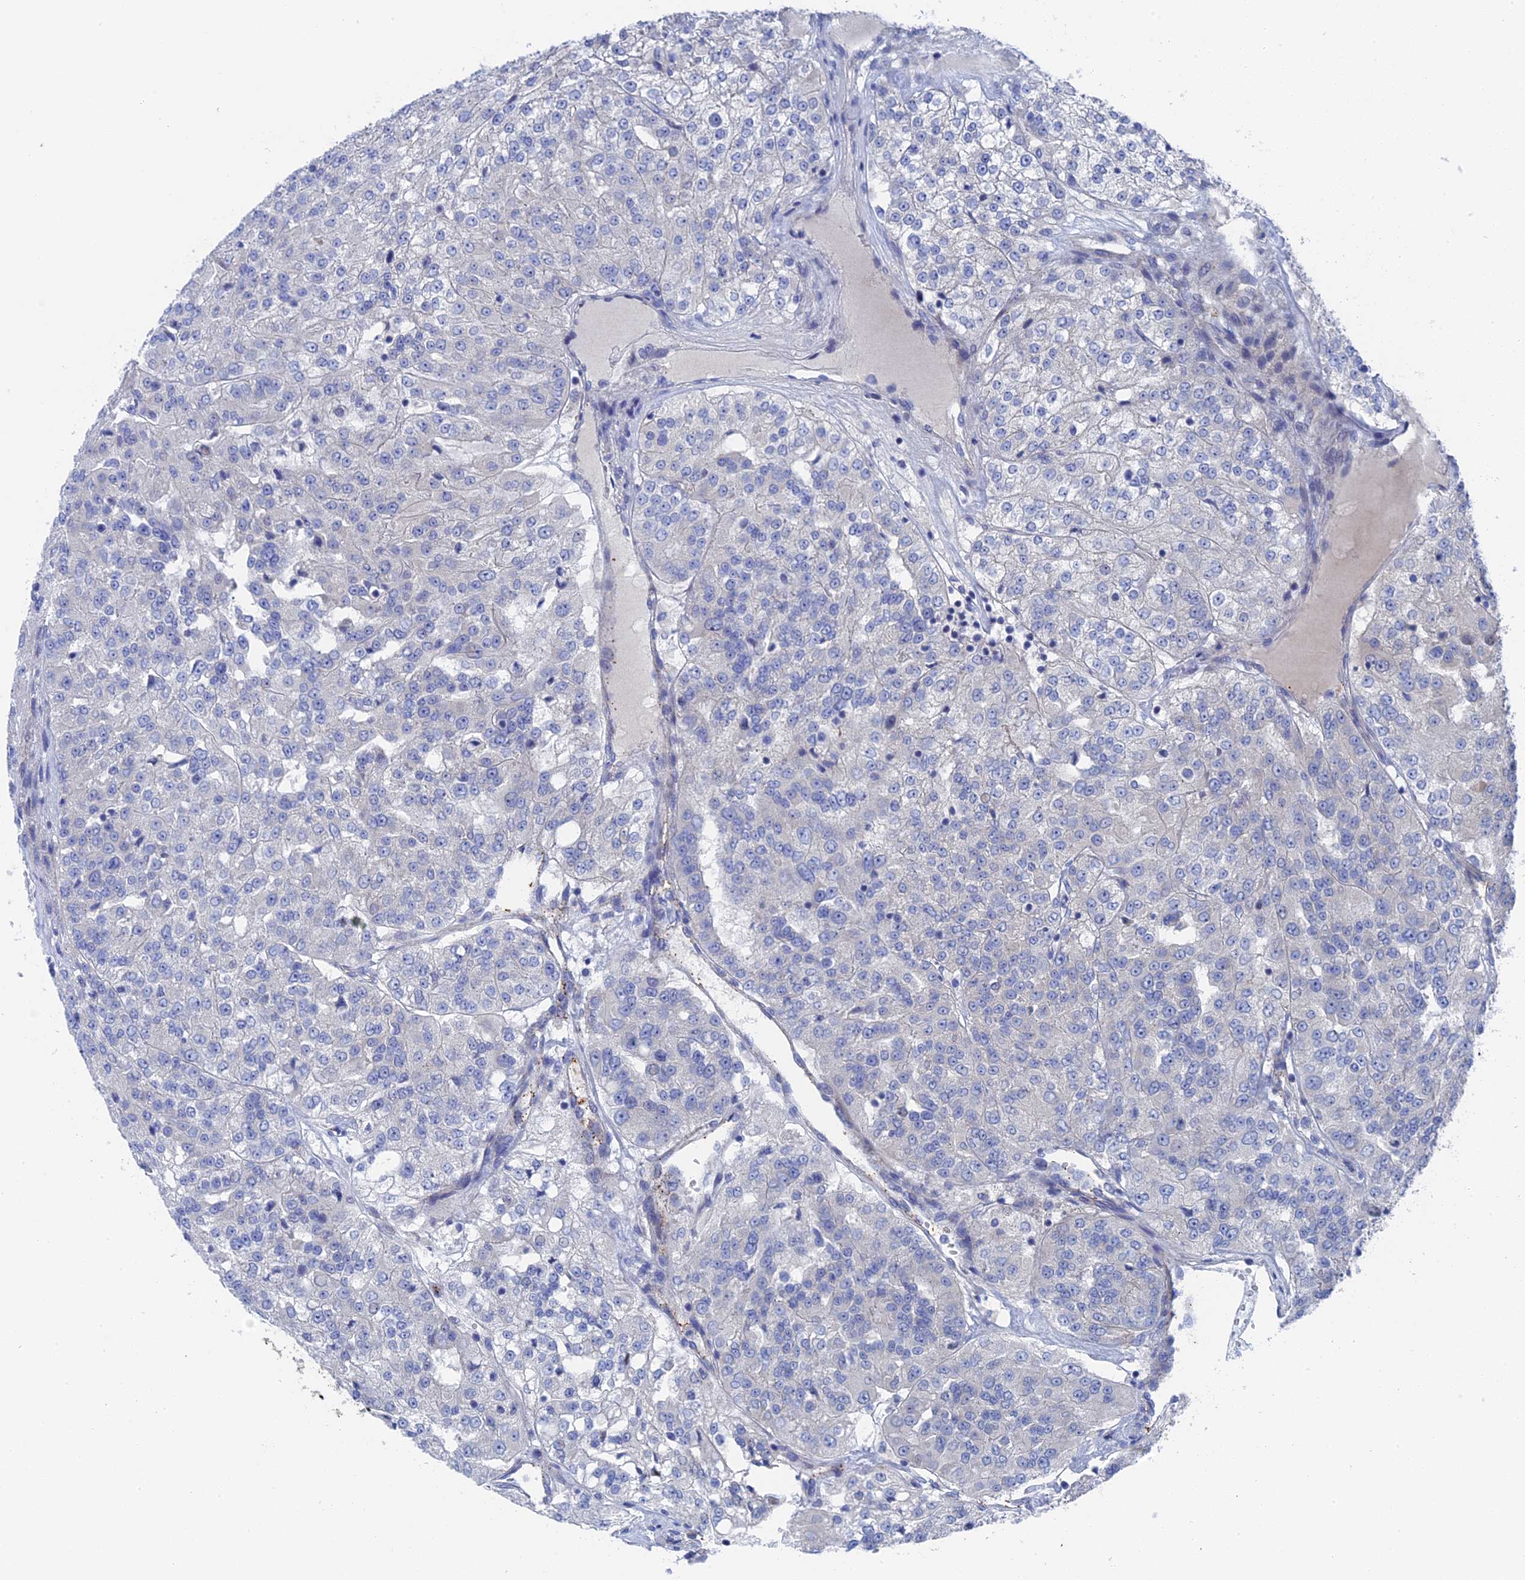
{"staining": {"intensity": "negative", "quantity": "none", "location": "none"}, "tissue": "renal cancer", "cell_type": "Tumor cells", "image_type": "cancer", "snomed": [{"axis": "morphology", "description": "Adenocarcinoma, NOS"}, {"axis": "topography", "description": "Kidney"}], "caption": "An image of renal cancer stained for a protein displays no brown staining in tumor cells.", "gene": "MTHFSD", "patient": {"sex": "female", "age": 63}}